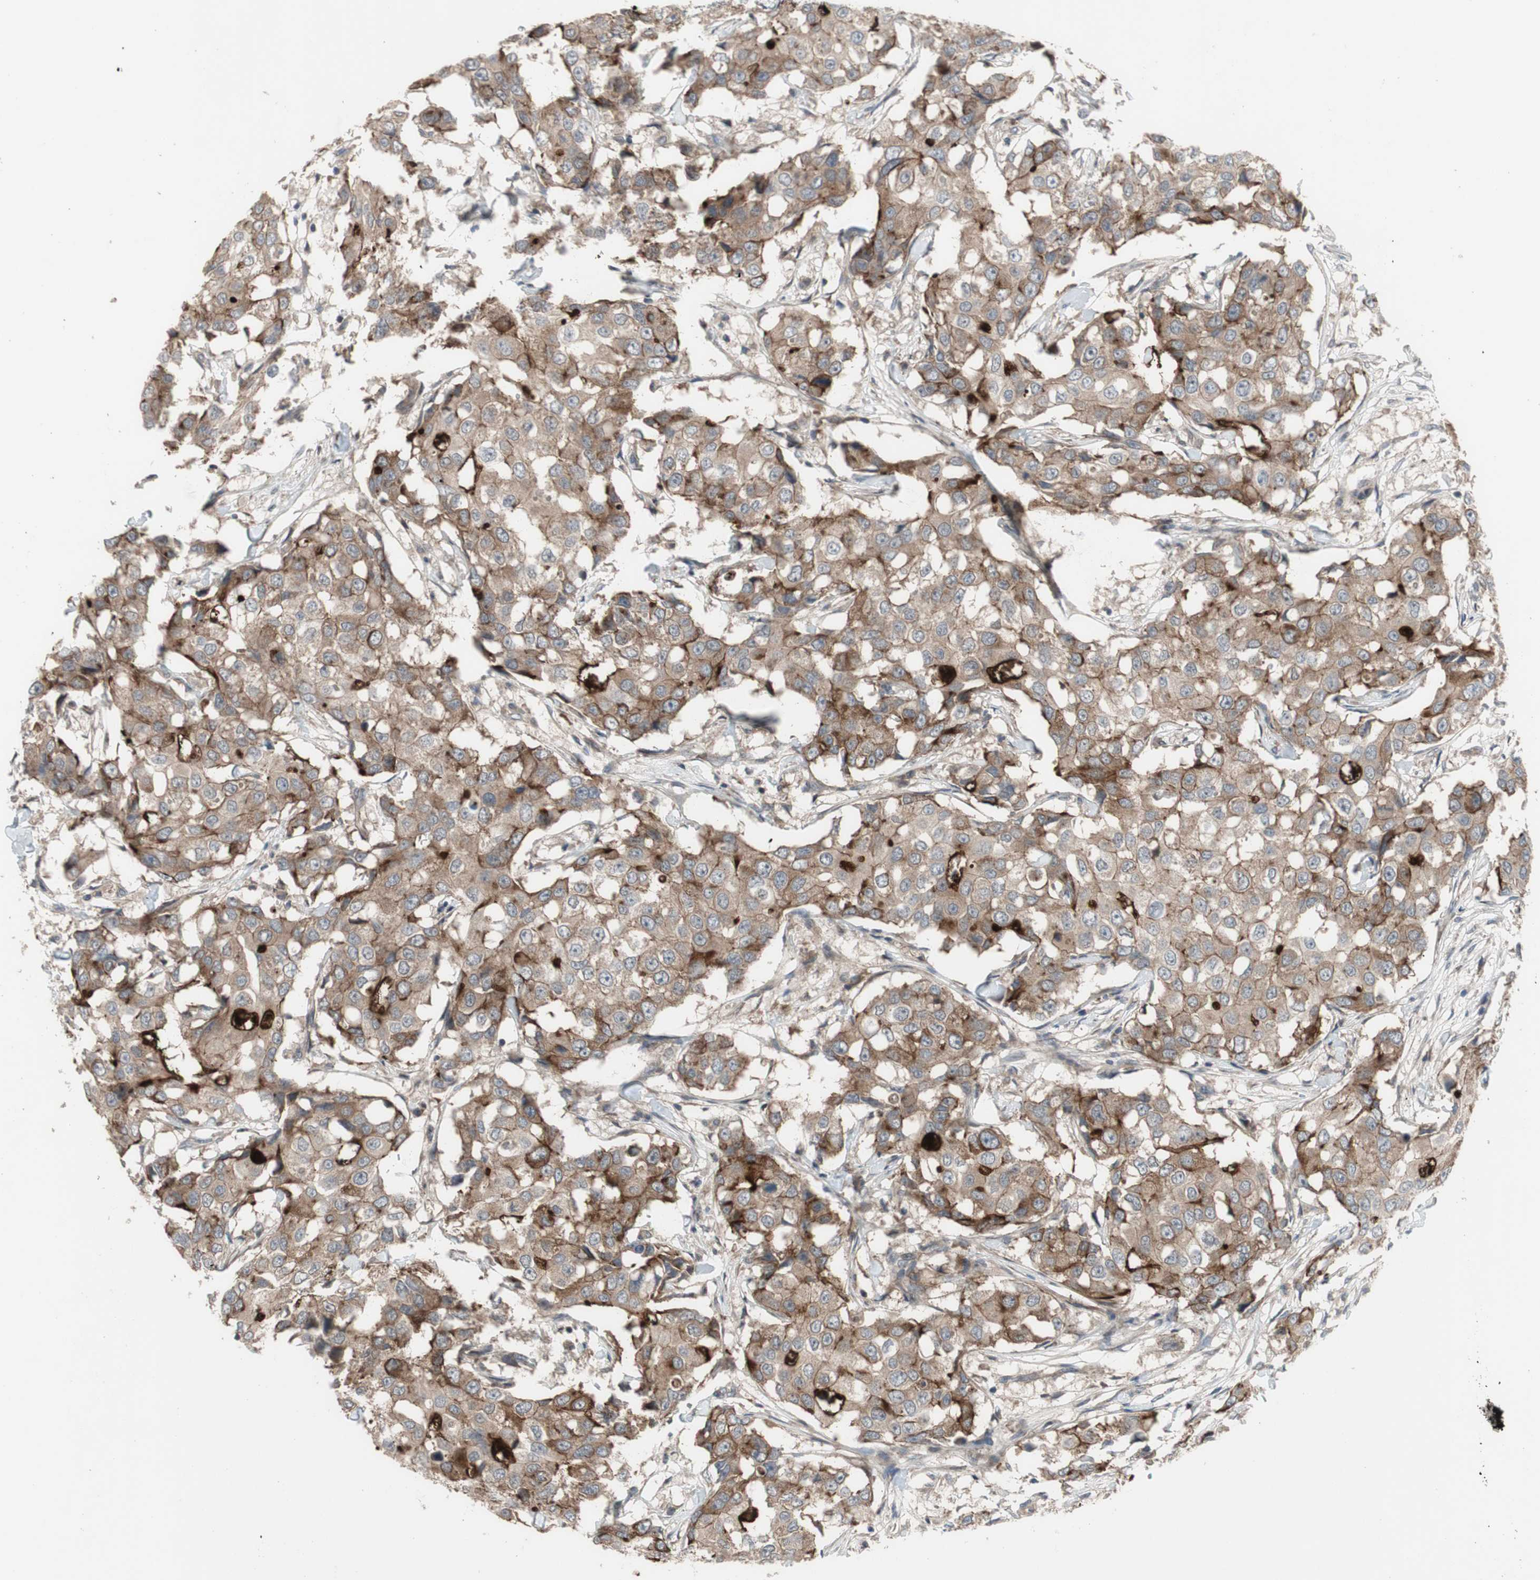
{"staining": {"intensity": "moderate", "quantity": ">75%", "location": "cytoplasmic/membranous"}, "tissue": "breast cancer", "cell_type": "Tumor cells", "image_type": "cancer", "snomed": [{"axis": "morphology", "description": "Duct carcinoma"}, {"axis": "topography", "description": "Breast"}], "caption": "A micrograph showing moderate cytoplasmic/membranous expression in about >75% of tumor cells in invasive ductal carcinoma (breast), as visualized by brown immunohistochemical staining.", "gene": "OAZ1", "patient": {"sex": "female", "age": 27}}